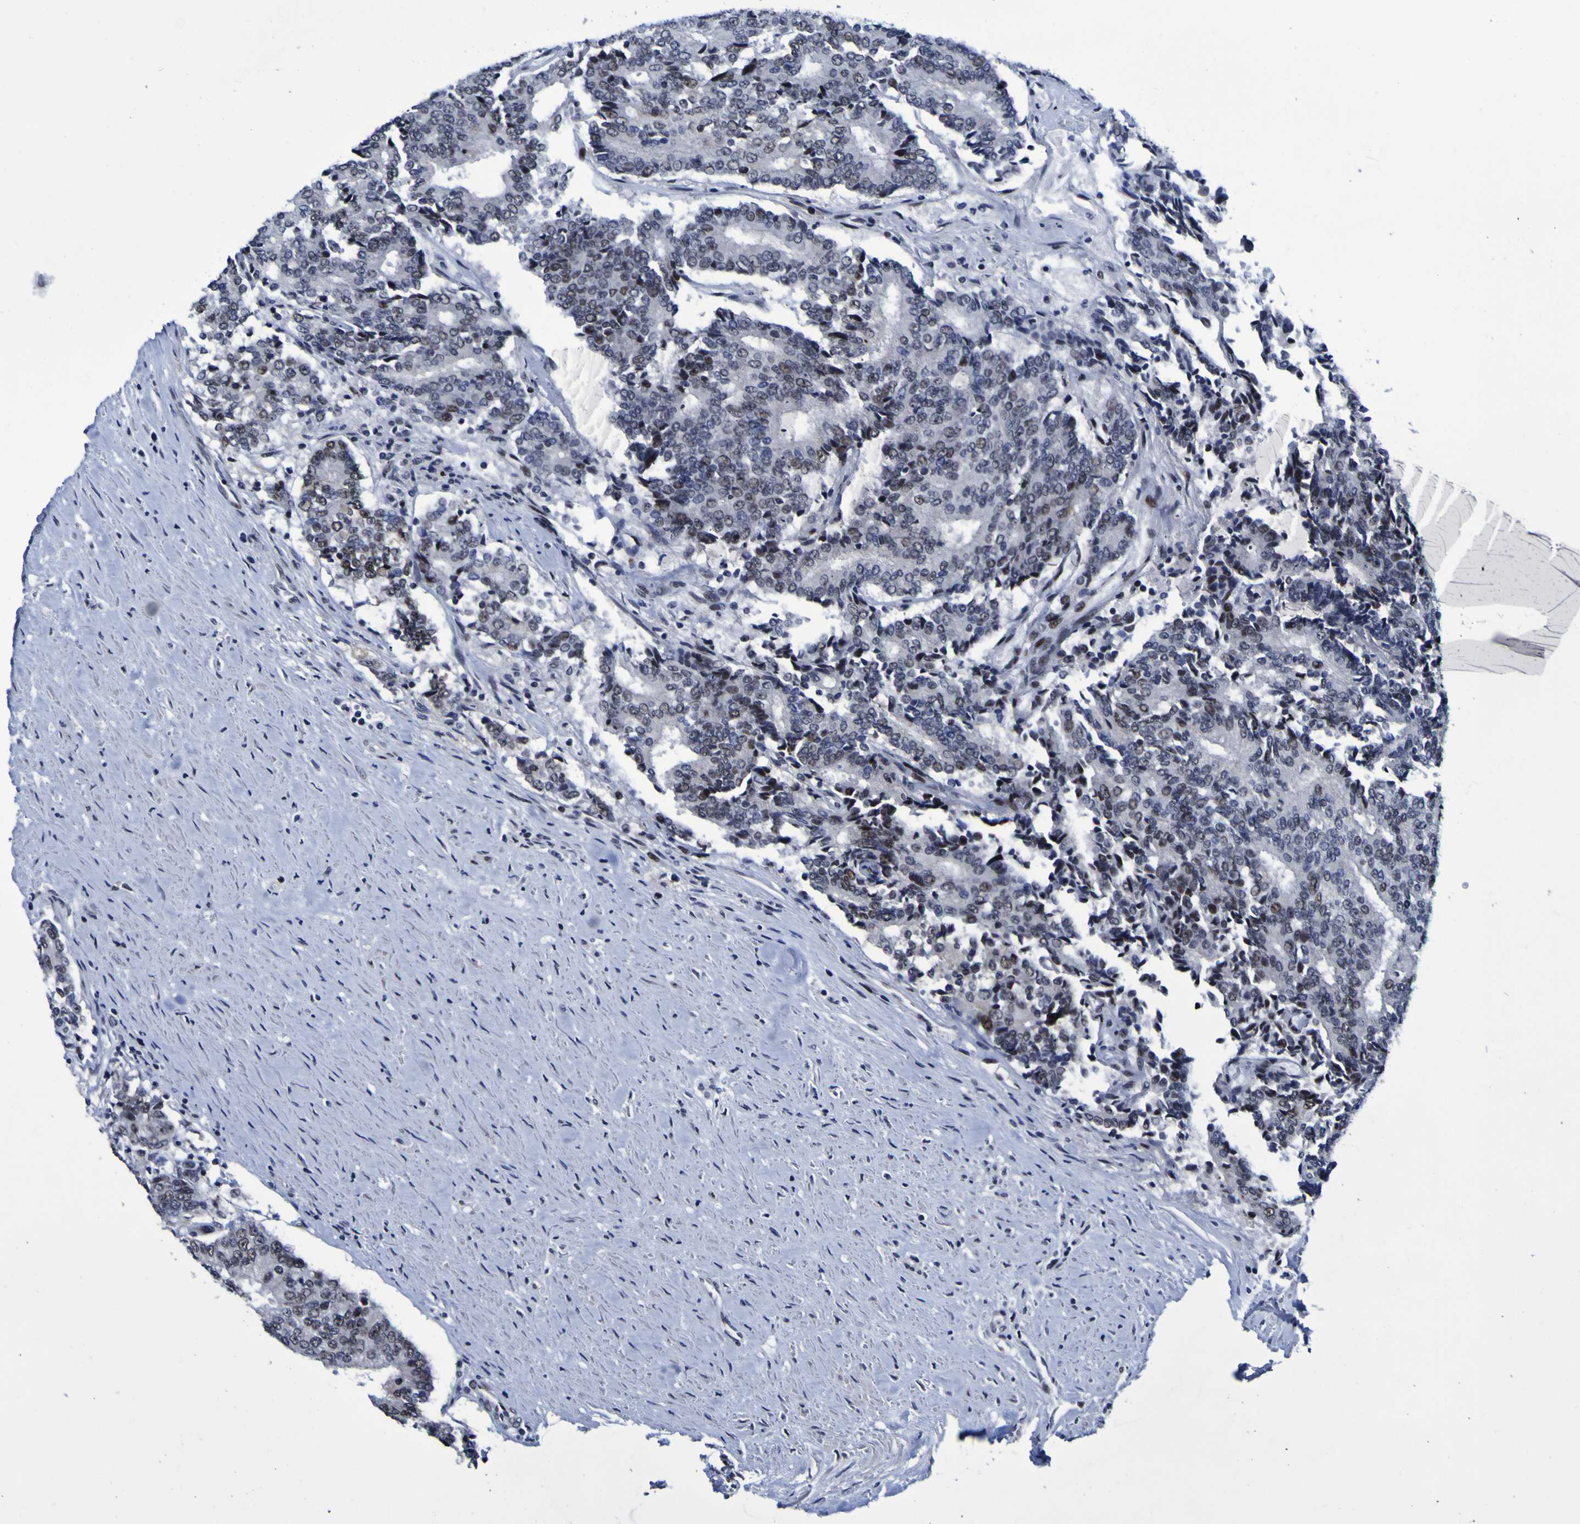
{"staining": {"intensity": "weak", "quantity": "25%-75%", "location": "nuclear"}, "tissue": "prostate cancer", "cell_type": "Tumor cells", "image_type": "cancer", "snomed": [{"axis": "morphology", "description": "Normal tissue, NOS"}, {"axis": "morphology", "description": "Adenocarcinoma, High grade"}, {"axis": "topography", "description": "Prostate"}, {"axis": "topography", "description": "Seminal veicle"}], "caption": "High-power microscopy captured an immunohistochemistry (IHC) photomicrograph of adenocarcinoma (high-grade) (prostate), revealing weak nuclear staining in approximately 25%-75% of tumor cells.", "gene": "MBD3", "patient": {"sex": "male", "age": 55}}